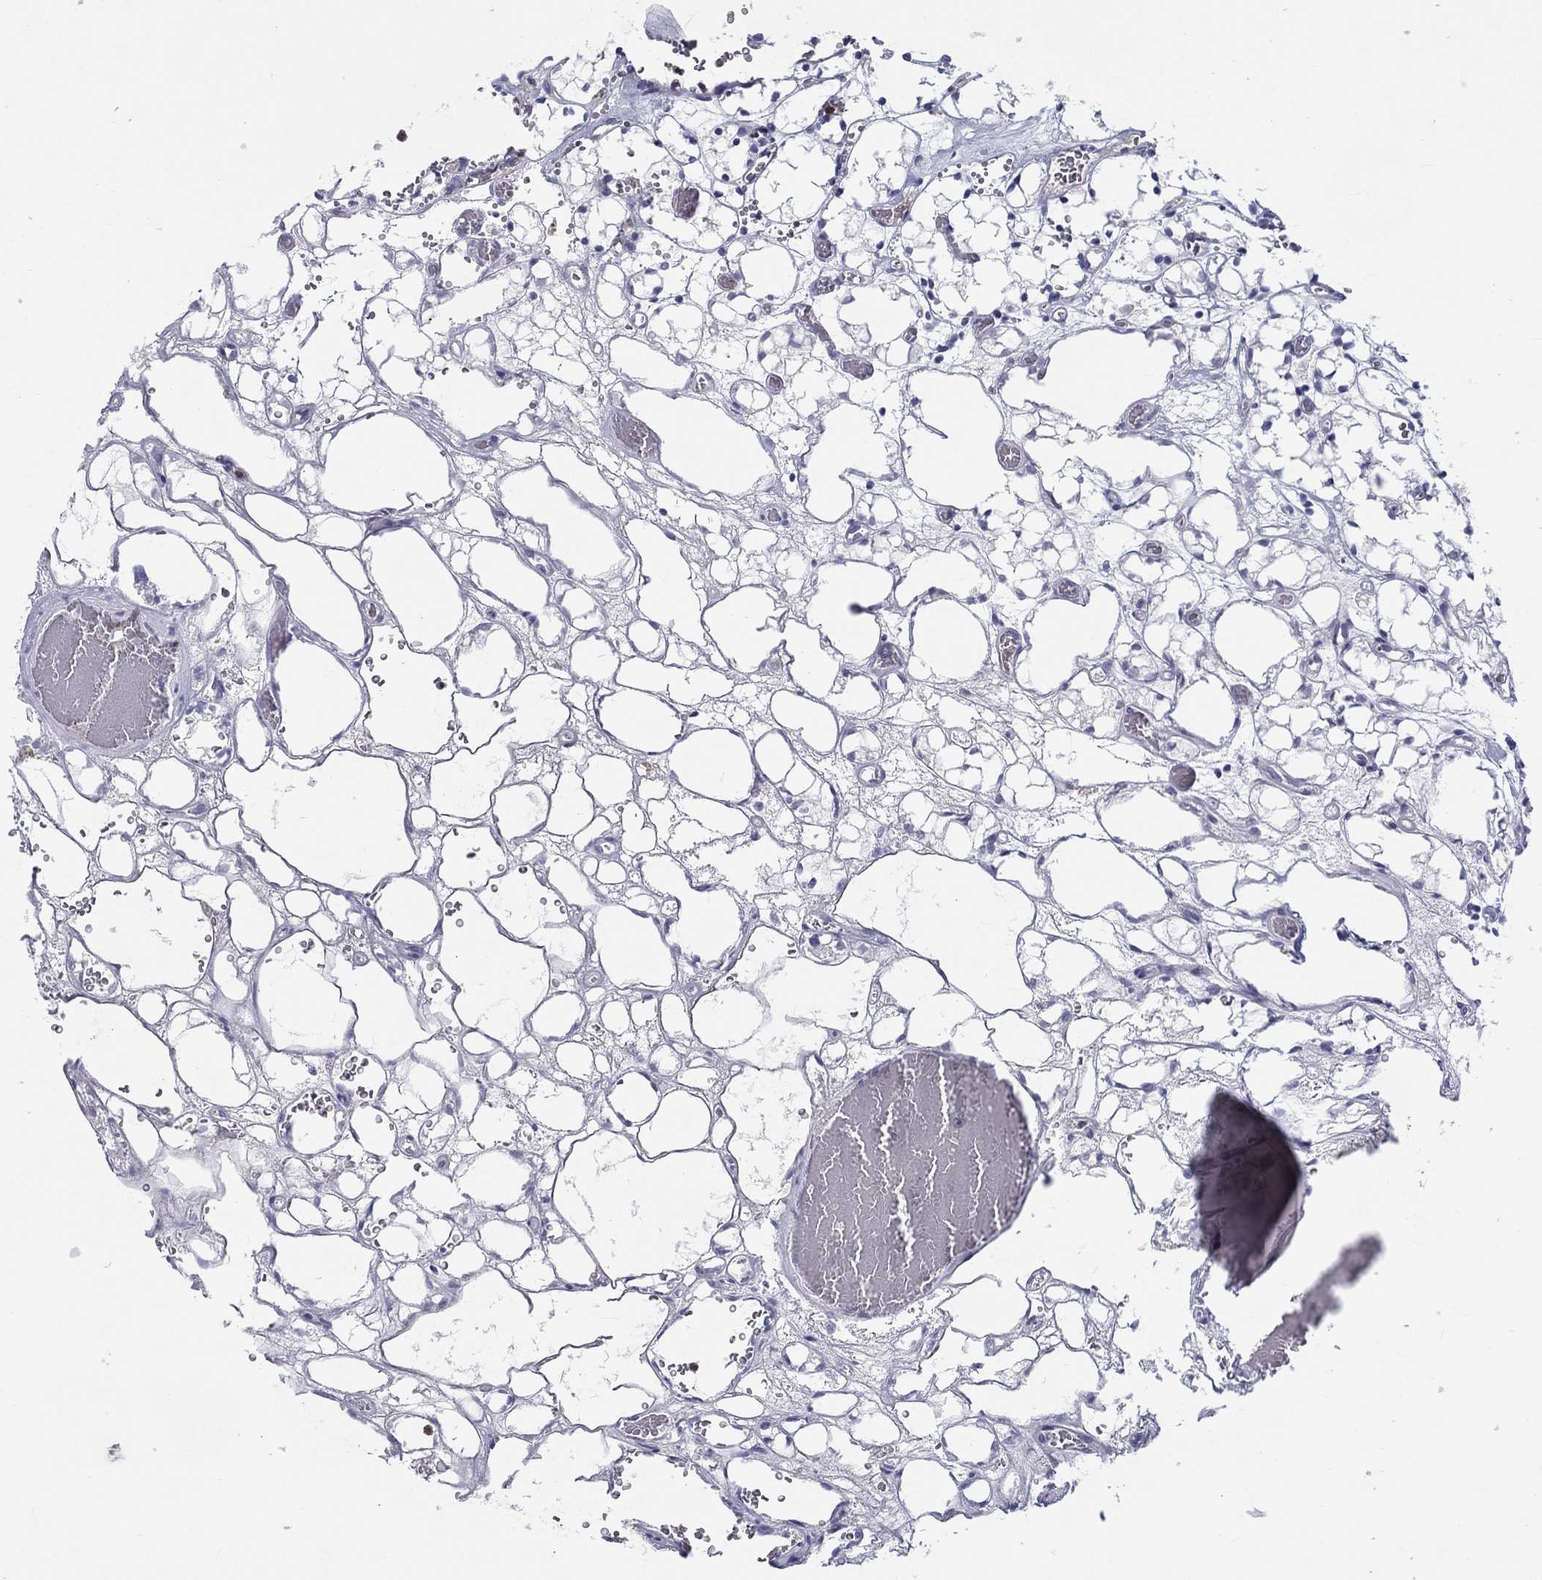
{"staining": {"intensity": "negative", "quantity": "none", "location": "none"}, "tissue": "renal cancer", "cell_type": "Tumor cells", "image_type": "cancer", "snomed": [{"axis": "morphology", "description": "Adenocarcinoma, NOS"}, {"axis": "topography", "description": "Kidney"}], "caption": "This is a image of immunohistochemistry (IHC) staining of adenocarcinoma (renal), which shows no staining in tumor cells.", "gene": "ABCG4", "patient": {"sex": "female", "age": 69}}